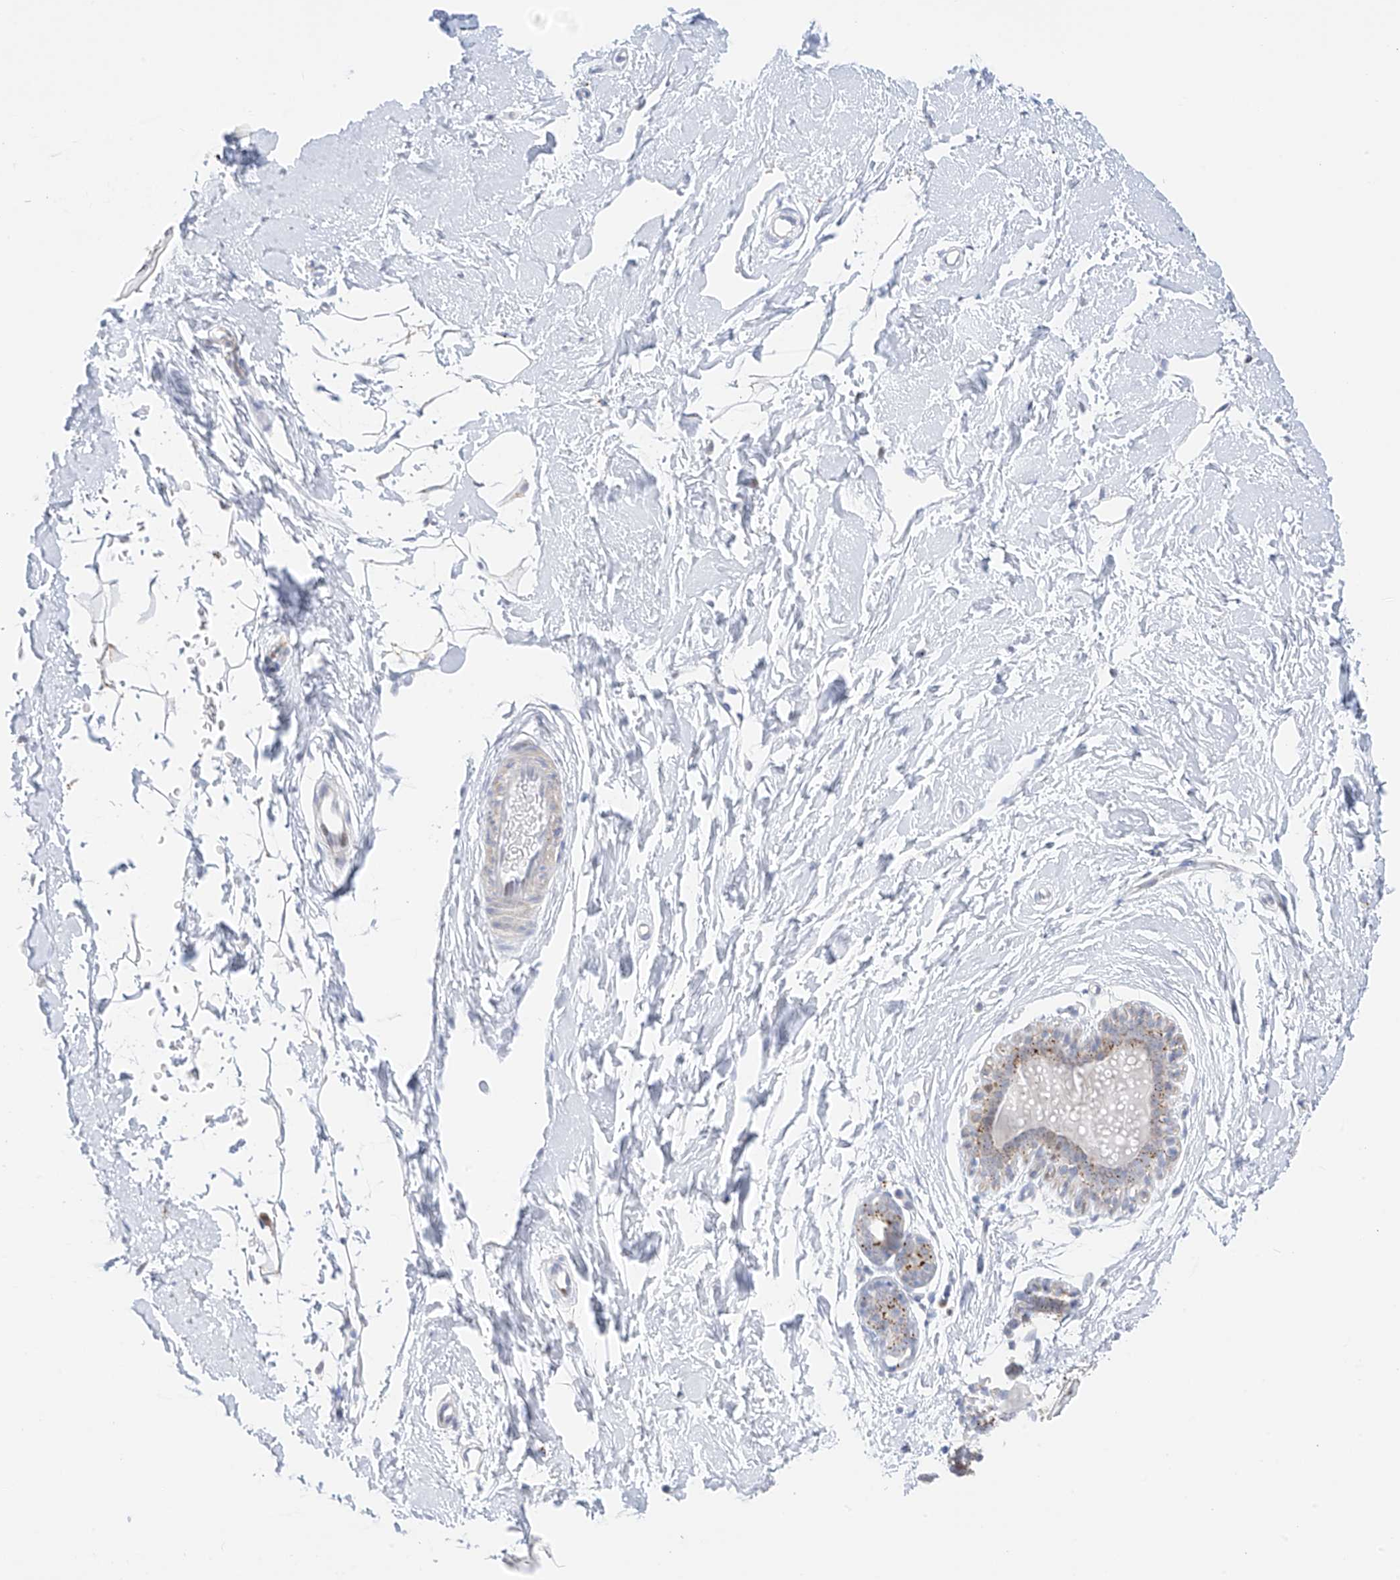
{"staining": {"intensity": "negative", "quantity": "none", "location": "none"}, "tissue": "adipose tissue", "cell_type": "Adipocytes", "image_type": "normal", "snomed": [{"axis": "morphology", "description": "Normal tissue, NOS"}, {"axis": "topography", "description": "Breast"}], "caption": "IHC of normal adipose tissue displays no expression in adipocytes. The staining was performed using DAB to visualize the protein expression in brown, while the nuclei were stained in blue with hematoxylin (Magnification: 20x).", "gene": "PSPH", "patient": {"sex": "female", "age": 23}}